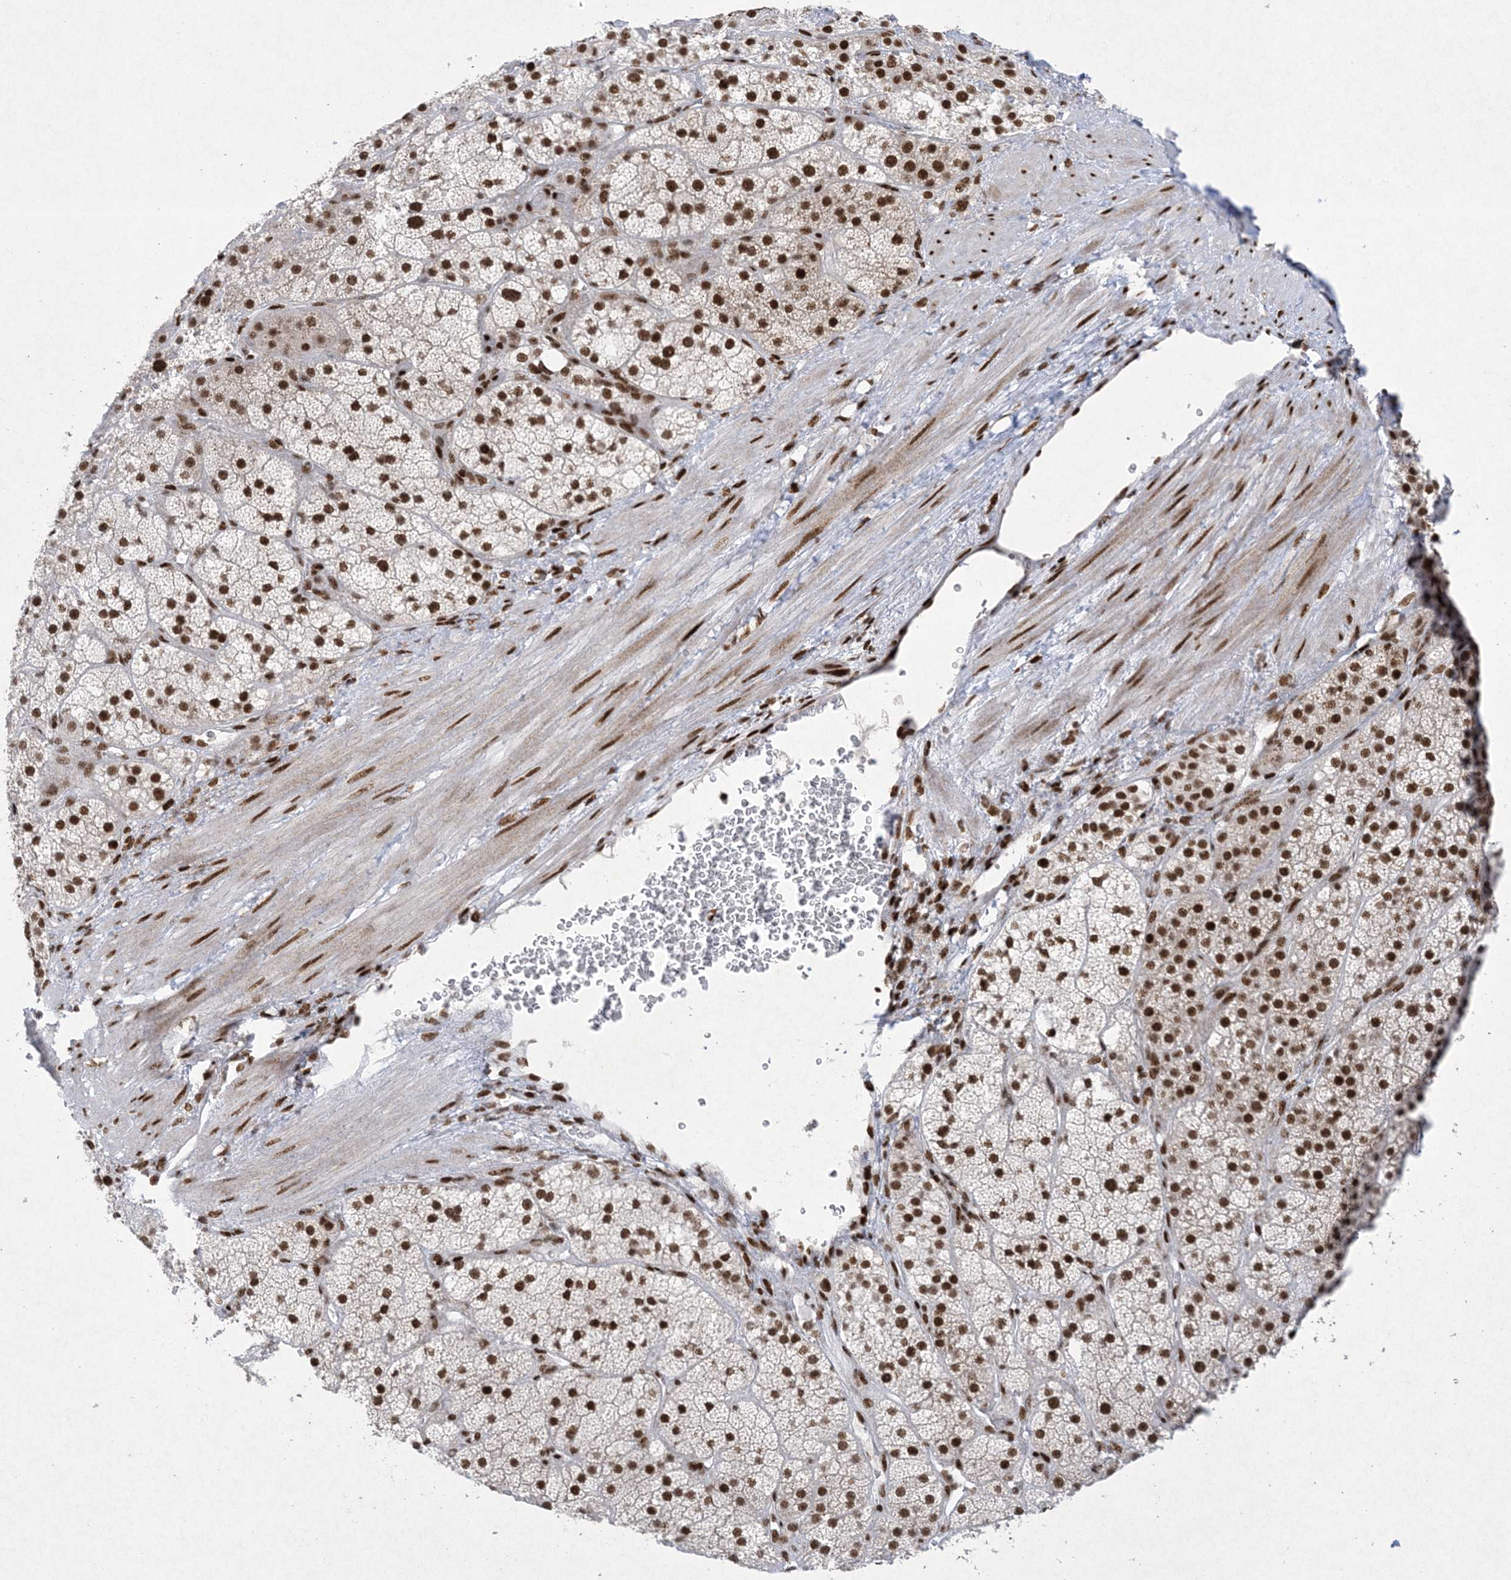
{"staining": {"intensity": "strong", "quantity": ">75%", "location": "nuclear"}, "tissue": "adrenal gland", "cell_type": "Glandular cells", "image_type": "normal", "snomed": [{"axis": "morphology", "description": "Normal tissue, NOS"}, {"axis": "topography", "description": "Adrenal gland"}], "caption": "IHC histopathology image of unremarkable adrenal gland: human adrenal gland stained using IHC shows high levels of strong protein expression localized specifically in the nuclear of glandular cells, appearing as a nuclear brown color.", "gene": "PKNOX2", "patient": {"sex": "male", "age": 57}}